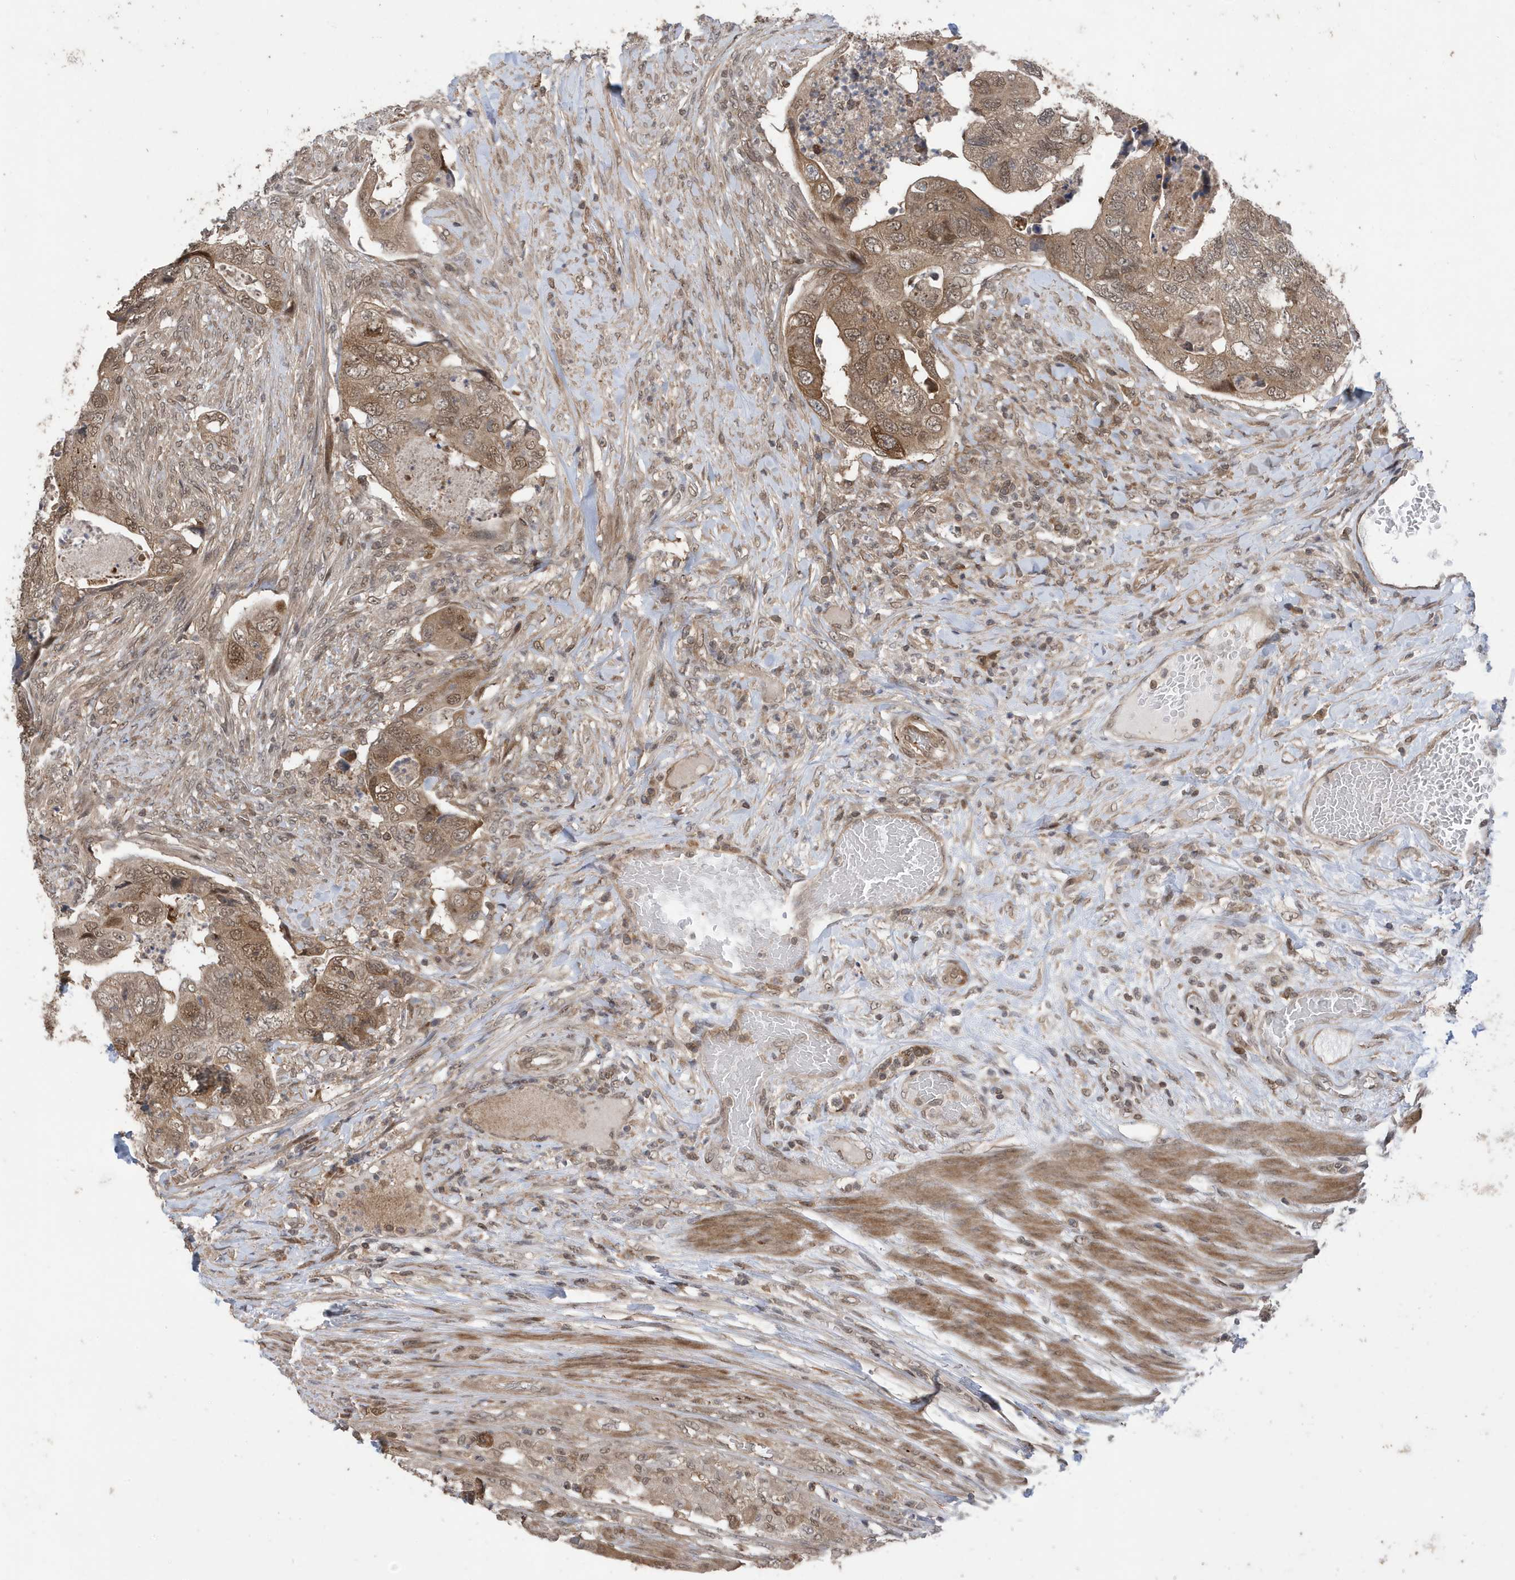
{"staining": {"intensity": "moderate", "quantity": ">75%", "location": "cytoplasmic/membranous,nuclear"}, "tissue": "colorectal cancer", "cell_type": "Tumor cells", "image_type": "cancer", "snomed": [{"axis": "morphology", "description": "Adenocarcinoma, NOS"}, {"axis": "topography", "description": "Rectum"}], "caption": "Protein expression by immunohistochemistry (IHC) demonstrates moderate cytoplasmic/membranous and nuclear expression in approximately >75% of tumor cells in colorectal cancer.", "gene": "UBQLN1", "patient": {"sex": "male", "age": 63}}